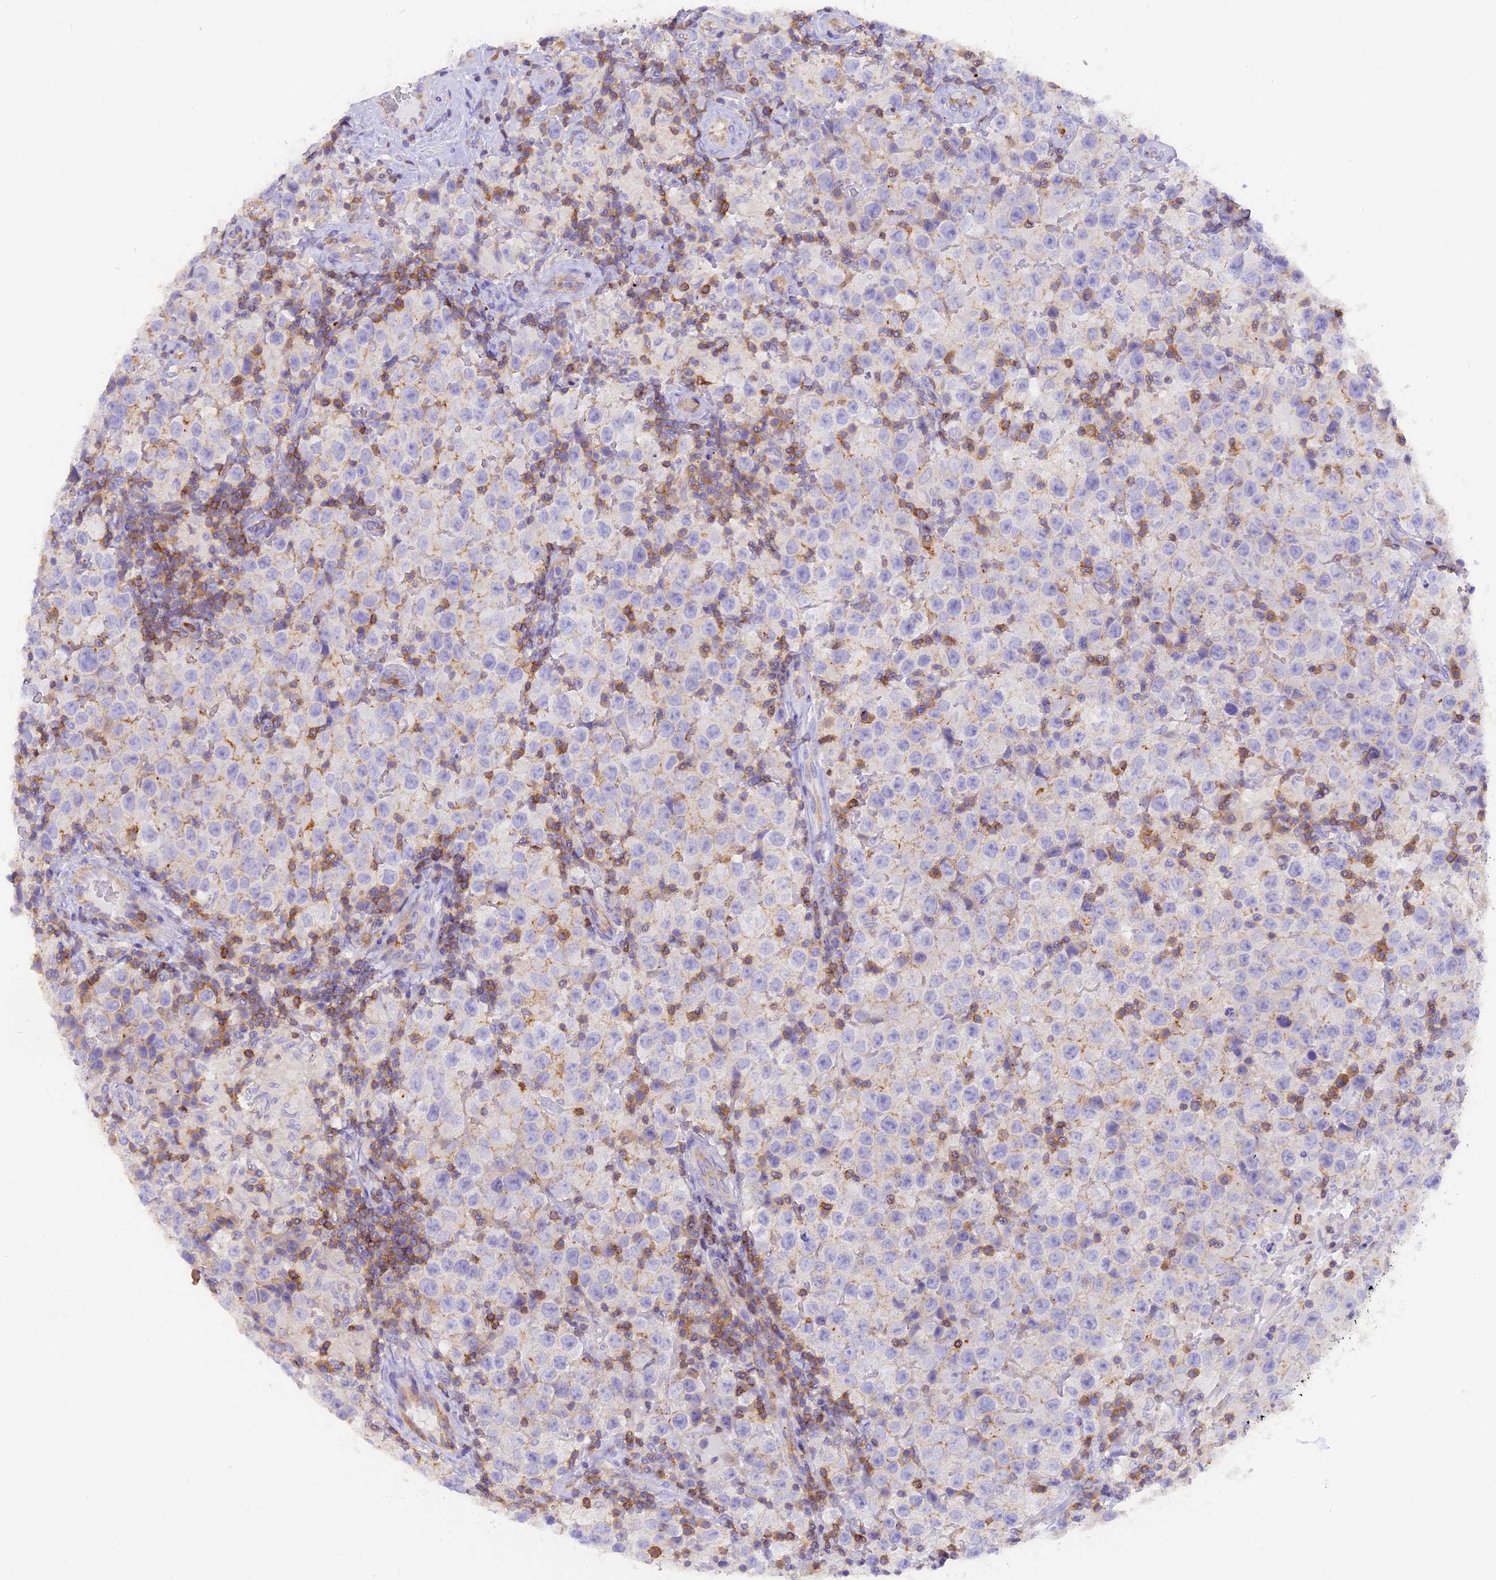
{"staining": {"intensity": "negative", "quantity": "none", "location": "none"}, "tissue": "testis cancer", "cell_type": "Tumor cells", "image_type": "cancer", "snomed": [{"axis": "morphology", "description": "Seminoma, NOS"}, {"axis": "morphology", "description": "Carcinoma, Embryonal, NOS"}, {"axis": "topography", "description": "Testis"}], "caption": "This is an immunohistochemistry photomicrograph of seminoma (testis). There is no expression in tumor cells.", "gene": "FAM193A", "patient": {"sex": "male", "age": 41}}